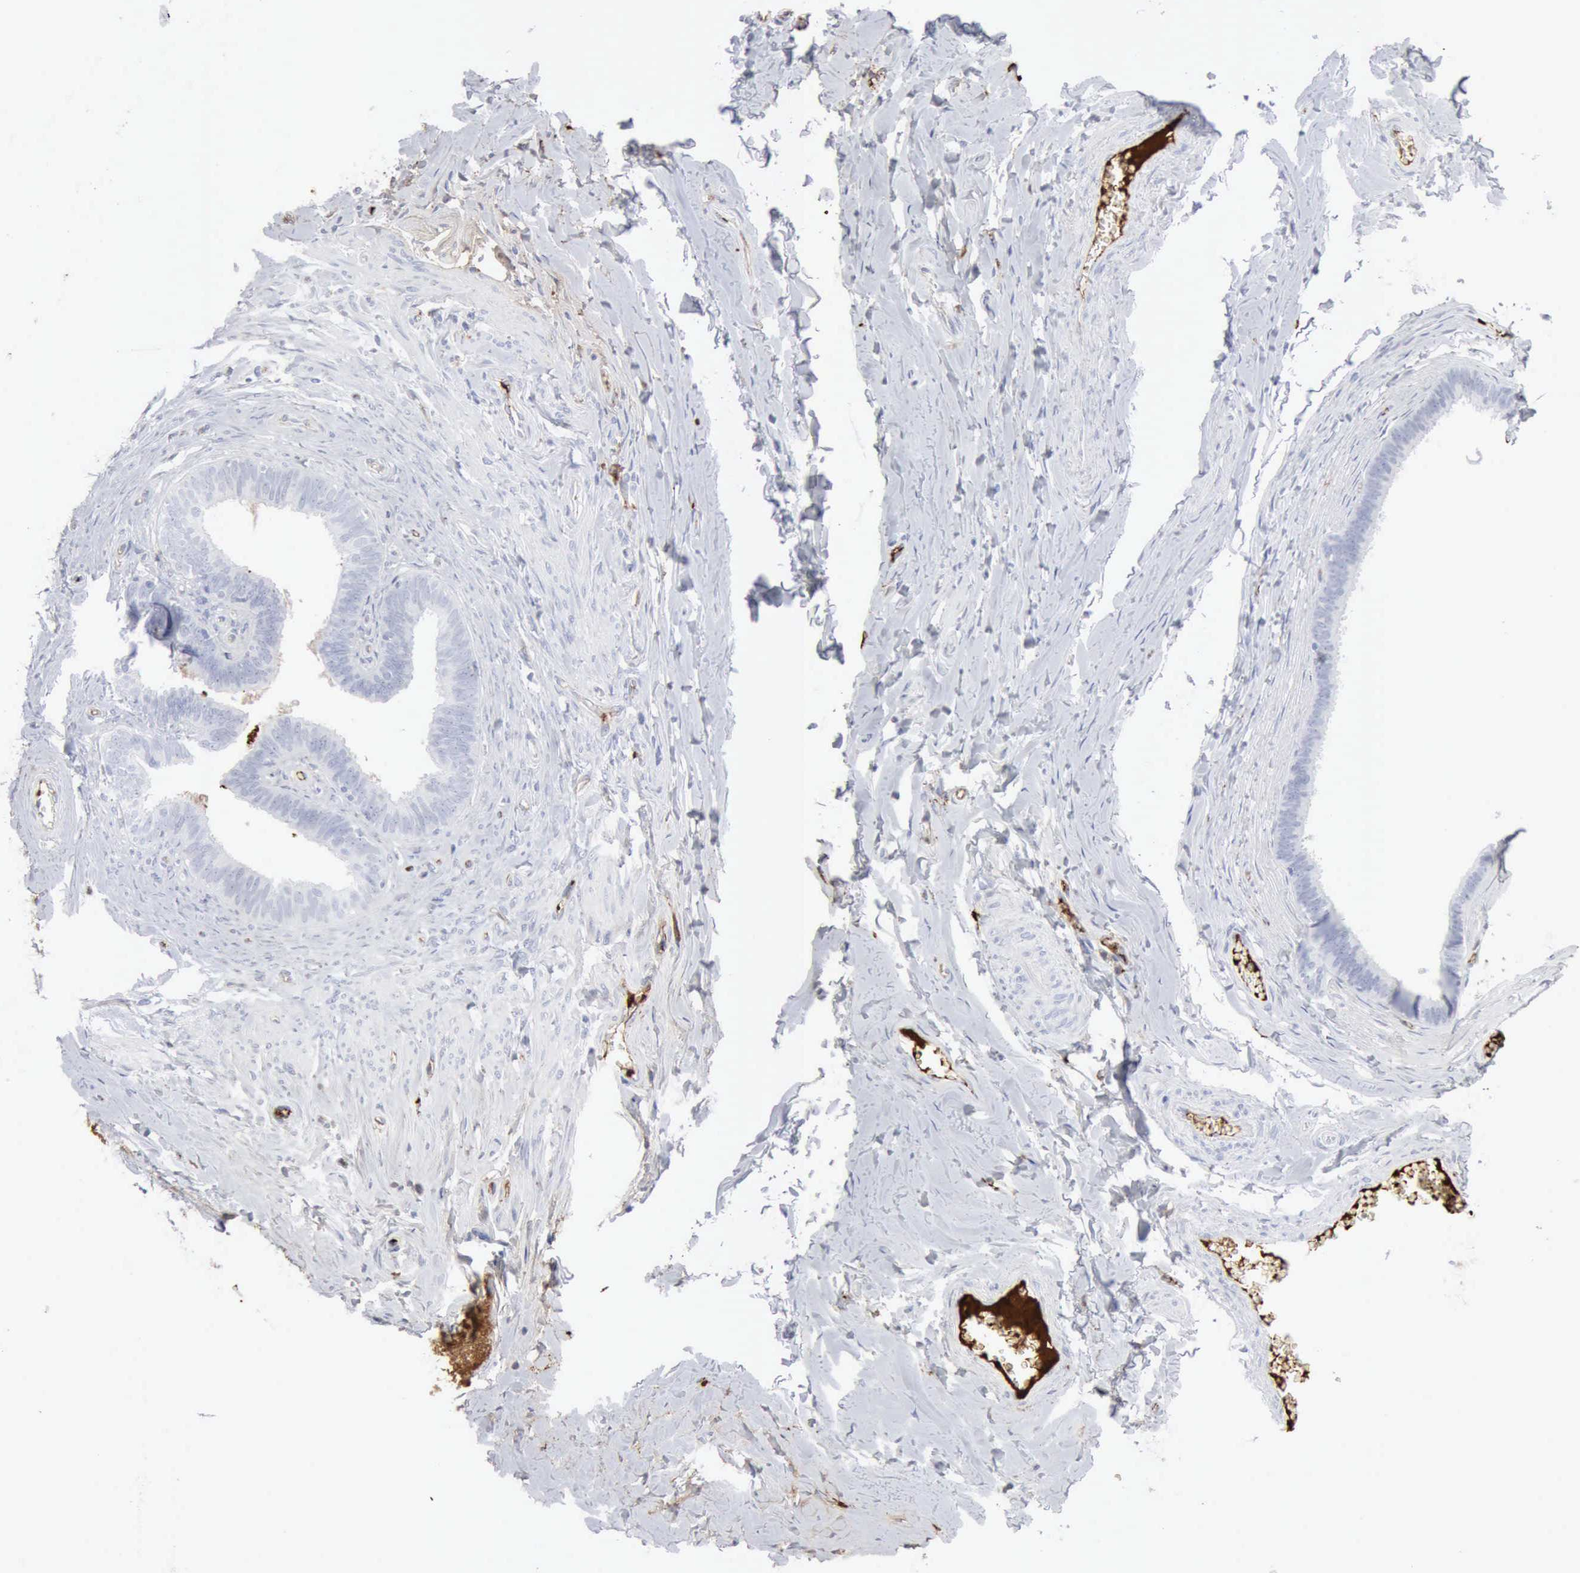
{"staining": {"intensity": "negative", "quantity": "none", "location": "none"}, "tissue": "epididymis", "cell_type": "Glandular cells", "image_type": "normal", "snomed": [{"axis": "morphology", "description": "Normal tissue, NOS"}, {"axis": "topography", "description": "Epididymis"}], "caption": "Glandular cells are negative for brown protein staining in benign epididymis. (Brightfield microscopy of DAB (3,3'-diaminobenzidine) immunohistochemistry at high magnification).", "gene": "C4BPA", "patient": {"sex": "male", "age": 26}}